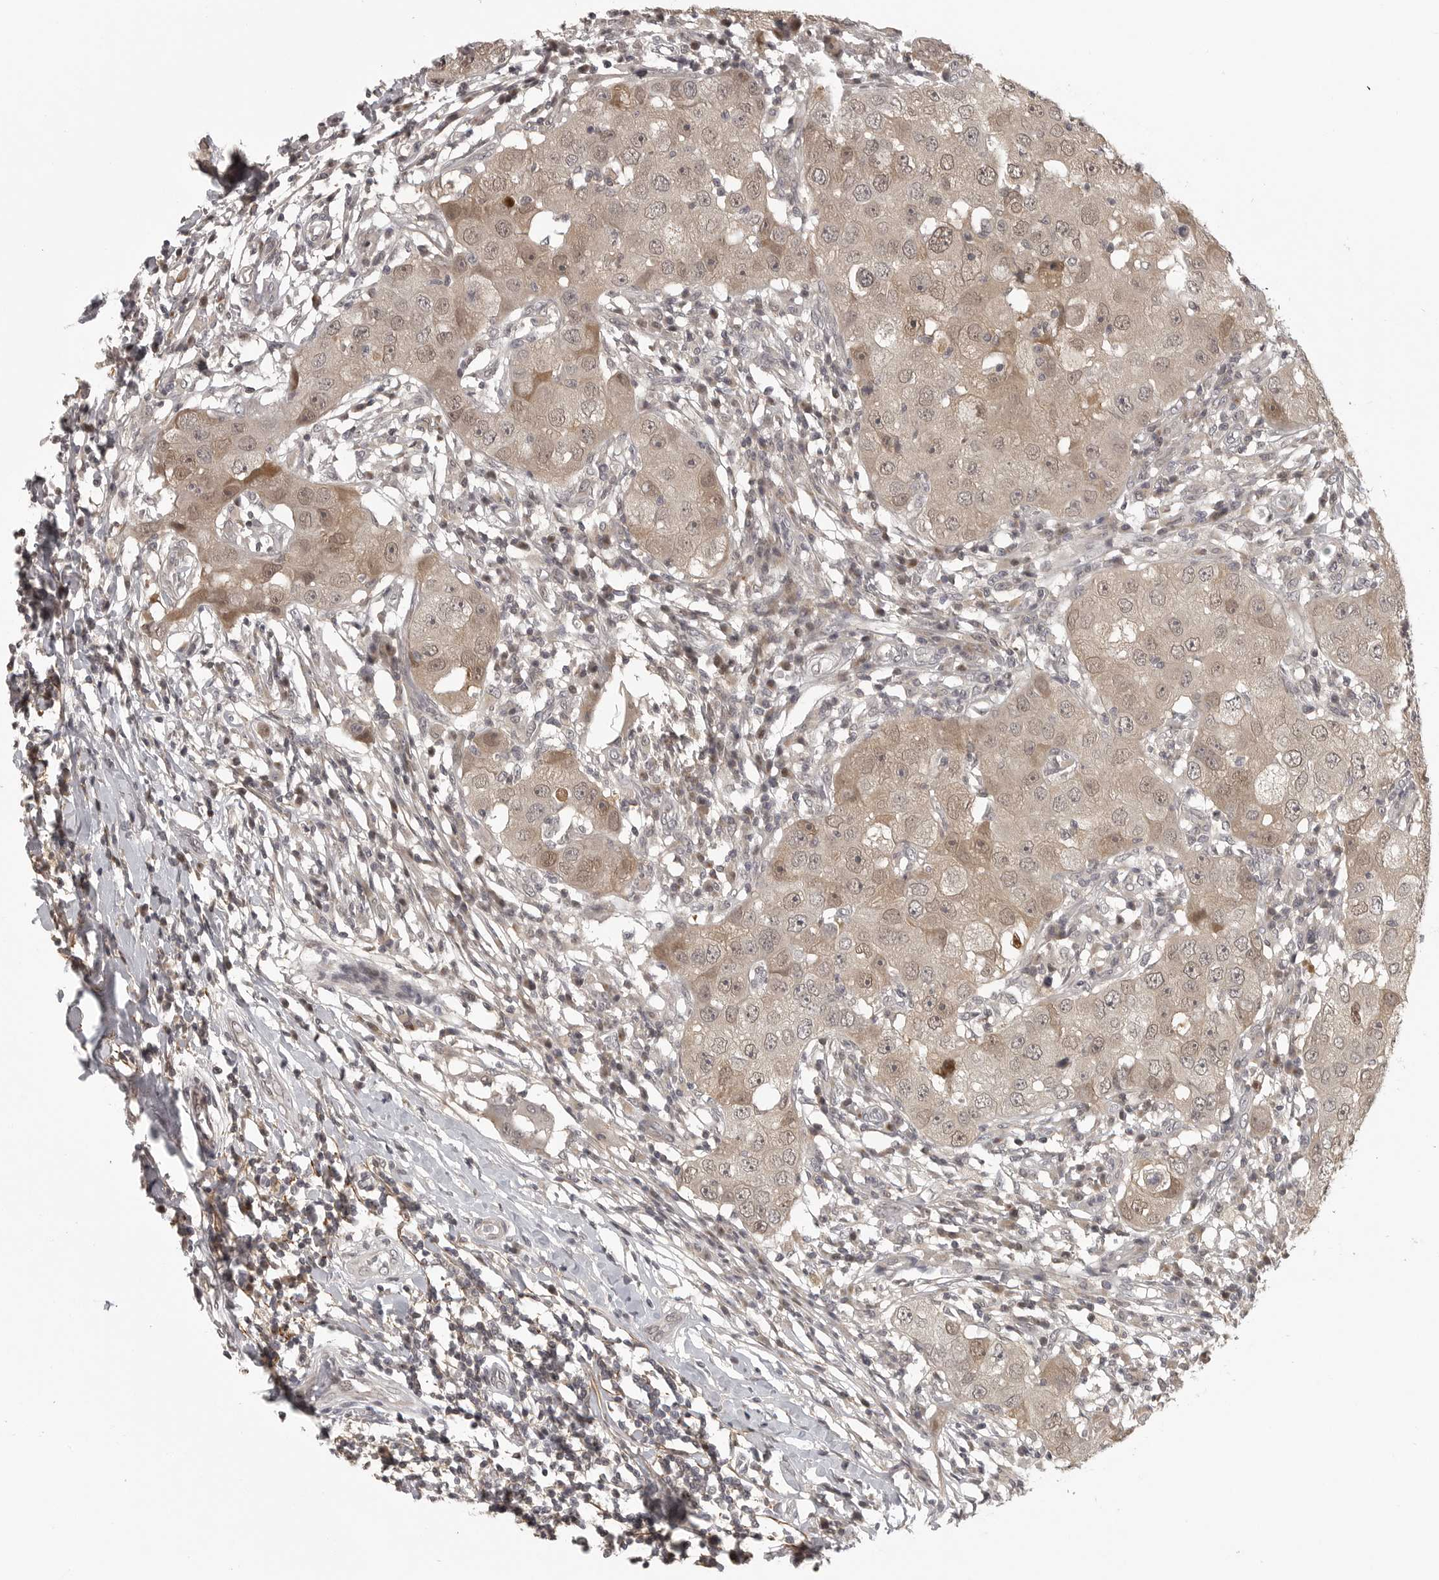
{"staining": {"intensity": "moderate", "quantity": ">75%", "location": "cytoplasmic/membranous,nuclear"}, "tissue": "breast cancer", "cell_type": "Tumor cells", "image_type": "cancer", "snomed": [{"axis": "morphology", "description": "Duct carcinoma"}, {"axis": "topography", "description": "Breast"}], "caption": "Protein staining reveals moderate cytoplasmic/membranous and nuclear staining in about >75% of tumor cells in breast cancer. (DAB IHC with brightfield microscopy, high magnification).", "gene": "UROD", "patient": {"sex": "female", "age": 27}}